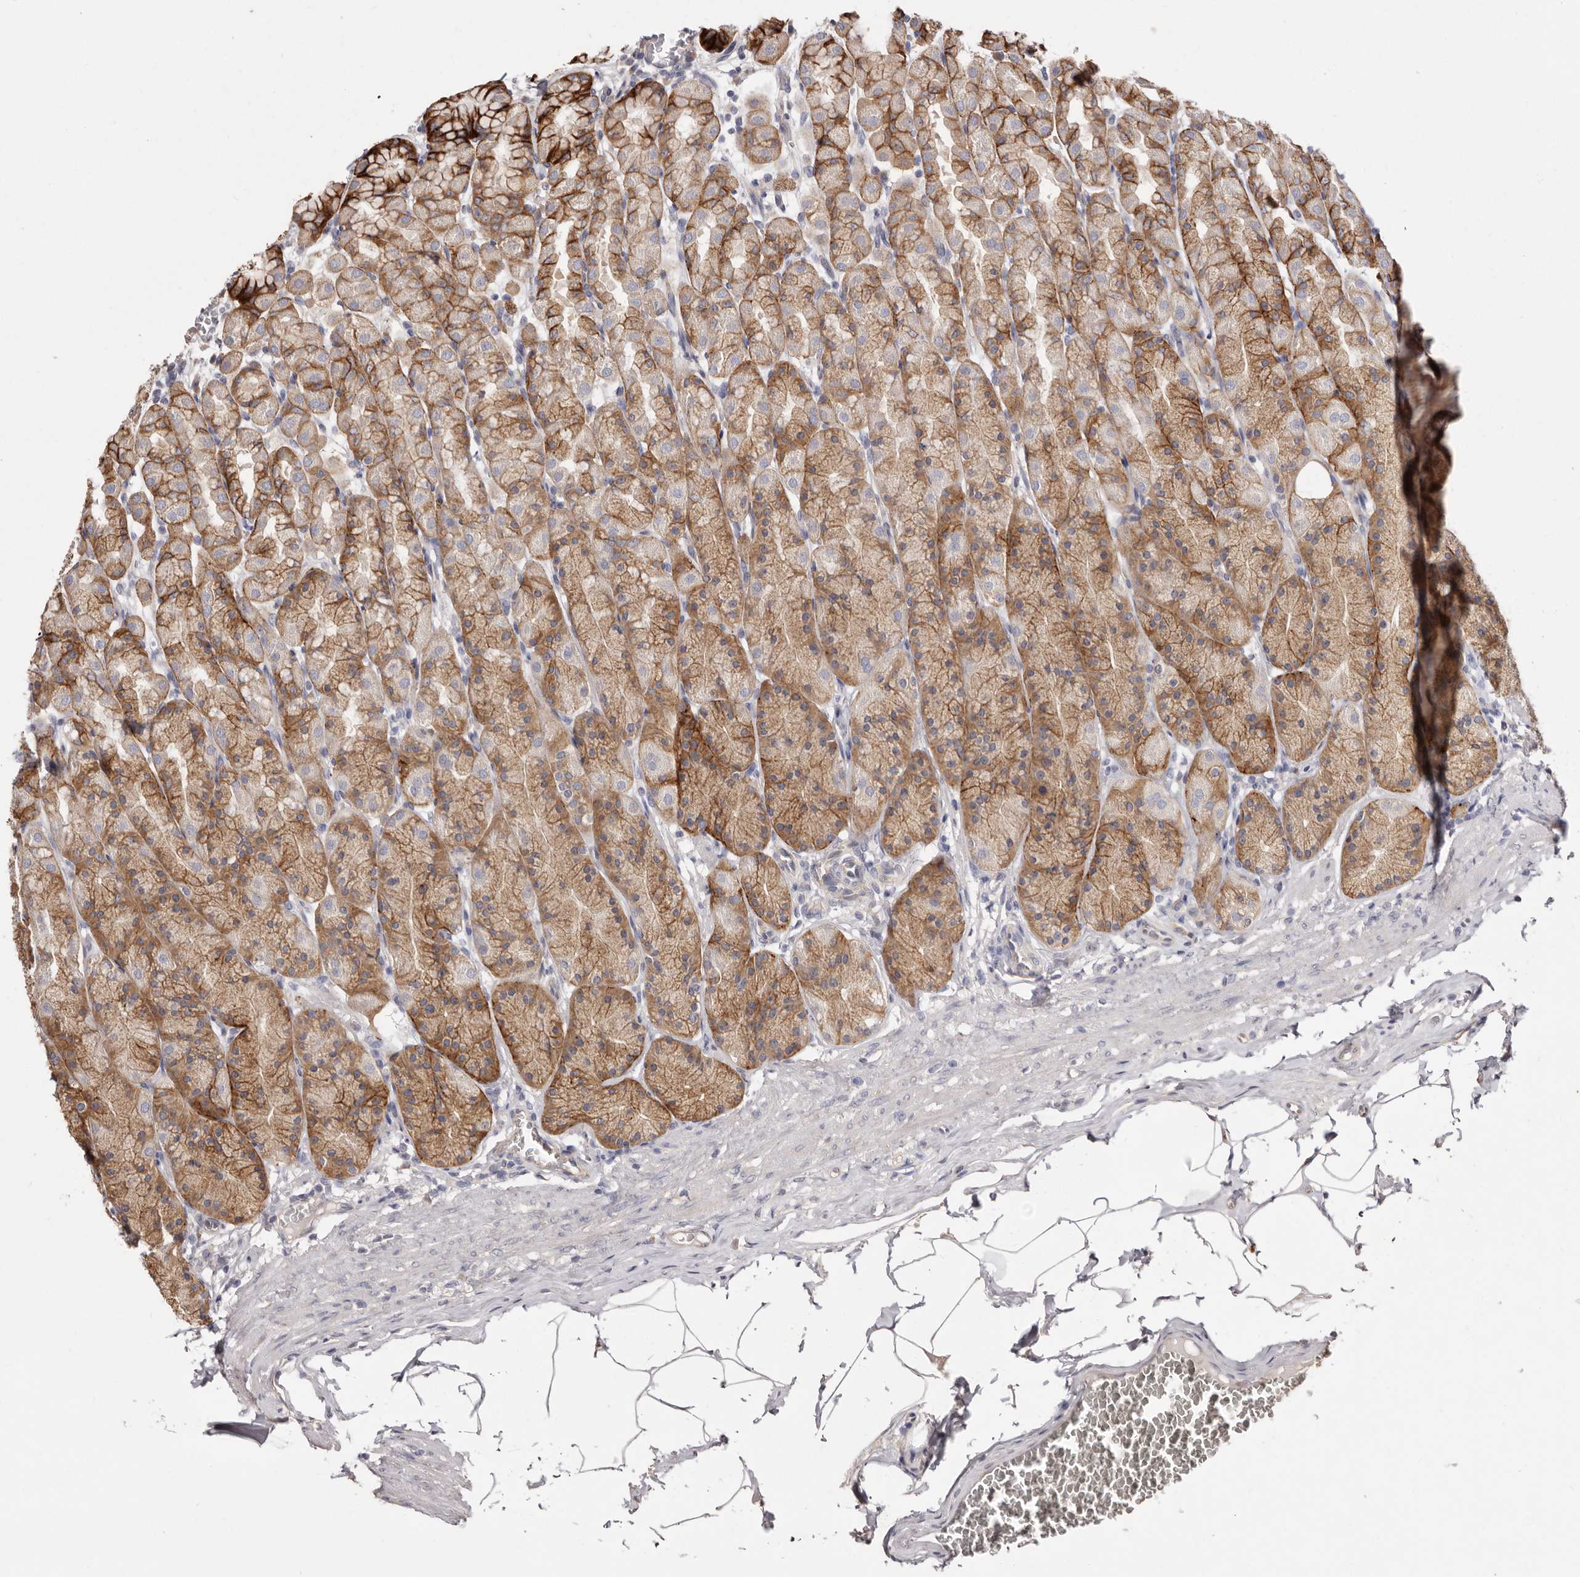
{"staining": {"intensity": "strong", "quantity": ">75%", "location": "cytoplasmic/membranous"}, "tissue": "stomach", "cell_type": "Glandular cells", "image_type": "normal", "snomed": [{"axis": "morphology", "description": "Normal tissue, NOS"}, {"axis": "topography", "description": "Stomach"}], "caption": "Immunohistochemical staining of benign stomach shows strong cytoplasmic/membranous protein staining in about >75% of glandular cells.", "gene": "FAM167B", "patient": {"sex": "male", "age": 42}}